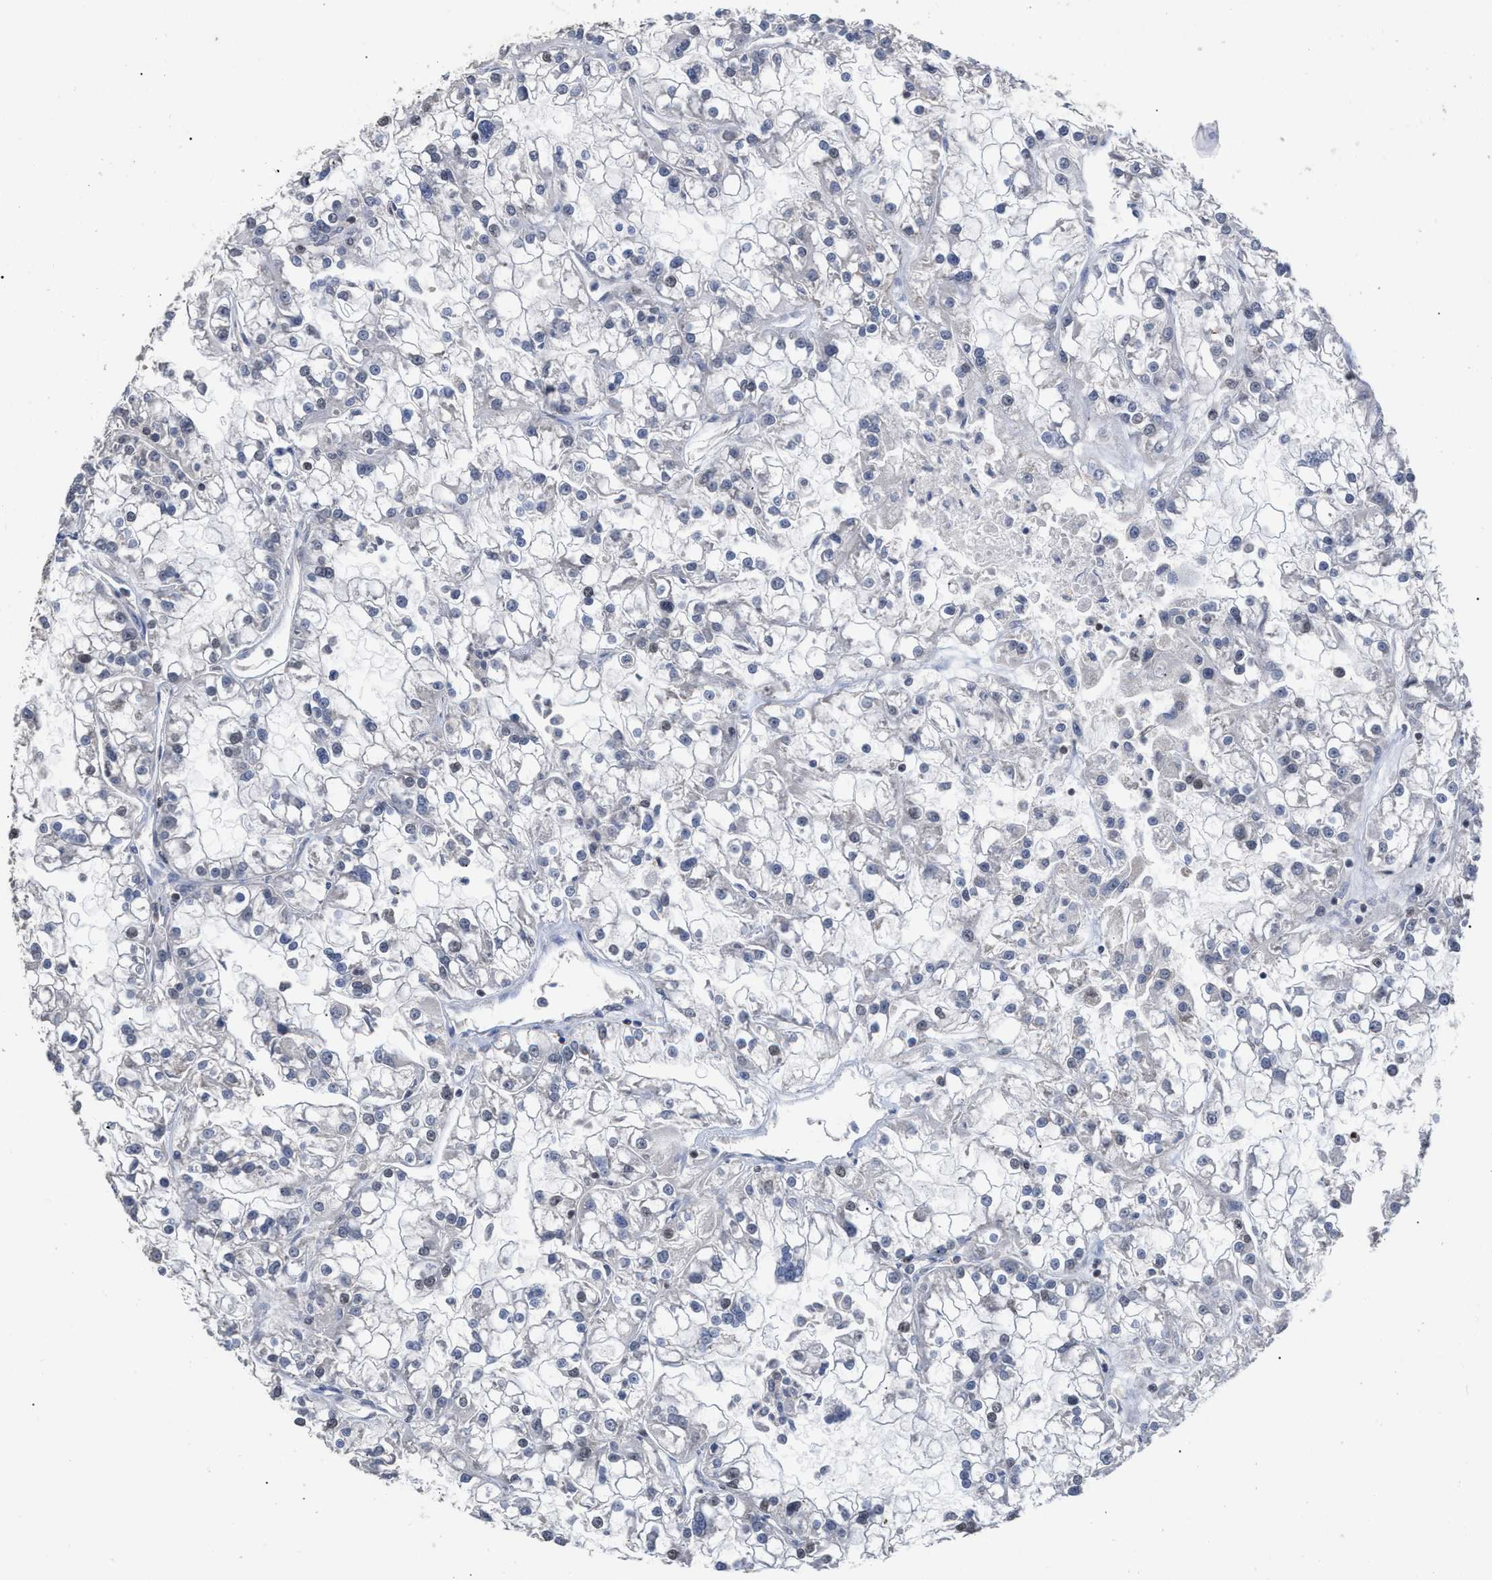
{"staining": {"intensity": "negative", "quantity": "none", "location": "none"}, "tissue": "renal cancer", "cell_type": "Tumor cells", "image_type": "cancer", "snomed": [{"axis": "morphology", "description": "Adenocarcinoma, NOS"}, {"axis": "topography", "description": "Kidney"}], "caption": "A high-resolution photomicrograph shows IHC staining of renal cancer, which reveals no significant staining in tumor cells.", "gene": "JAZF1", "patient": {"sex": "female", "age": 52}}